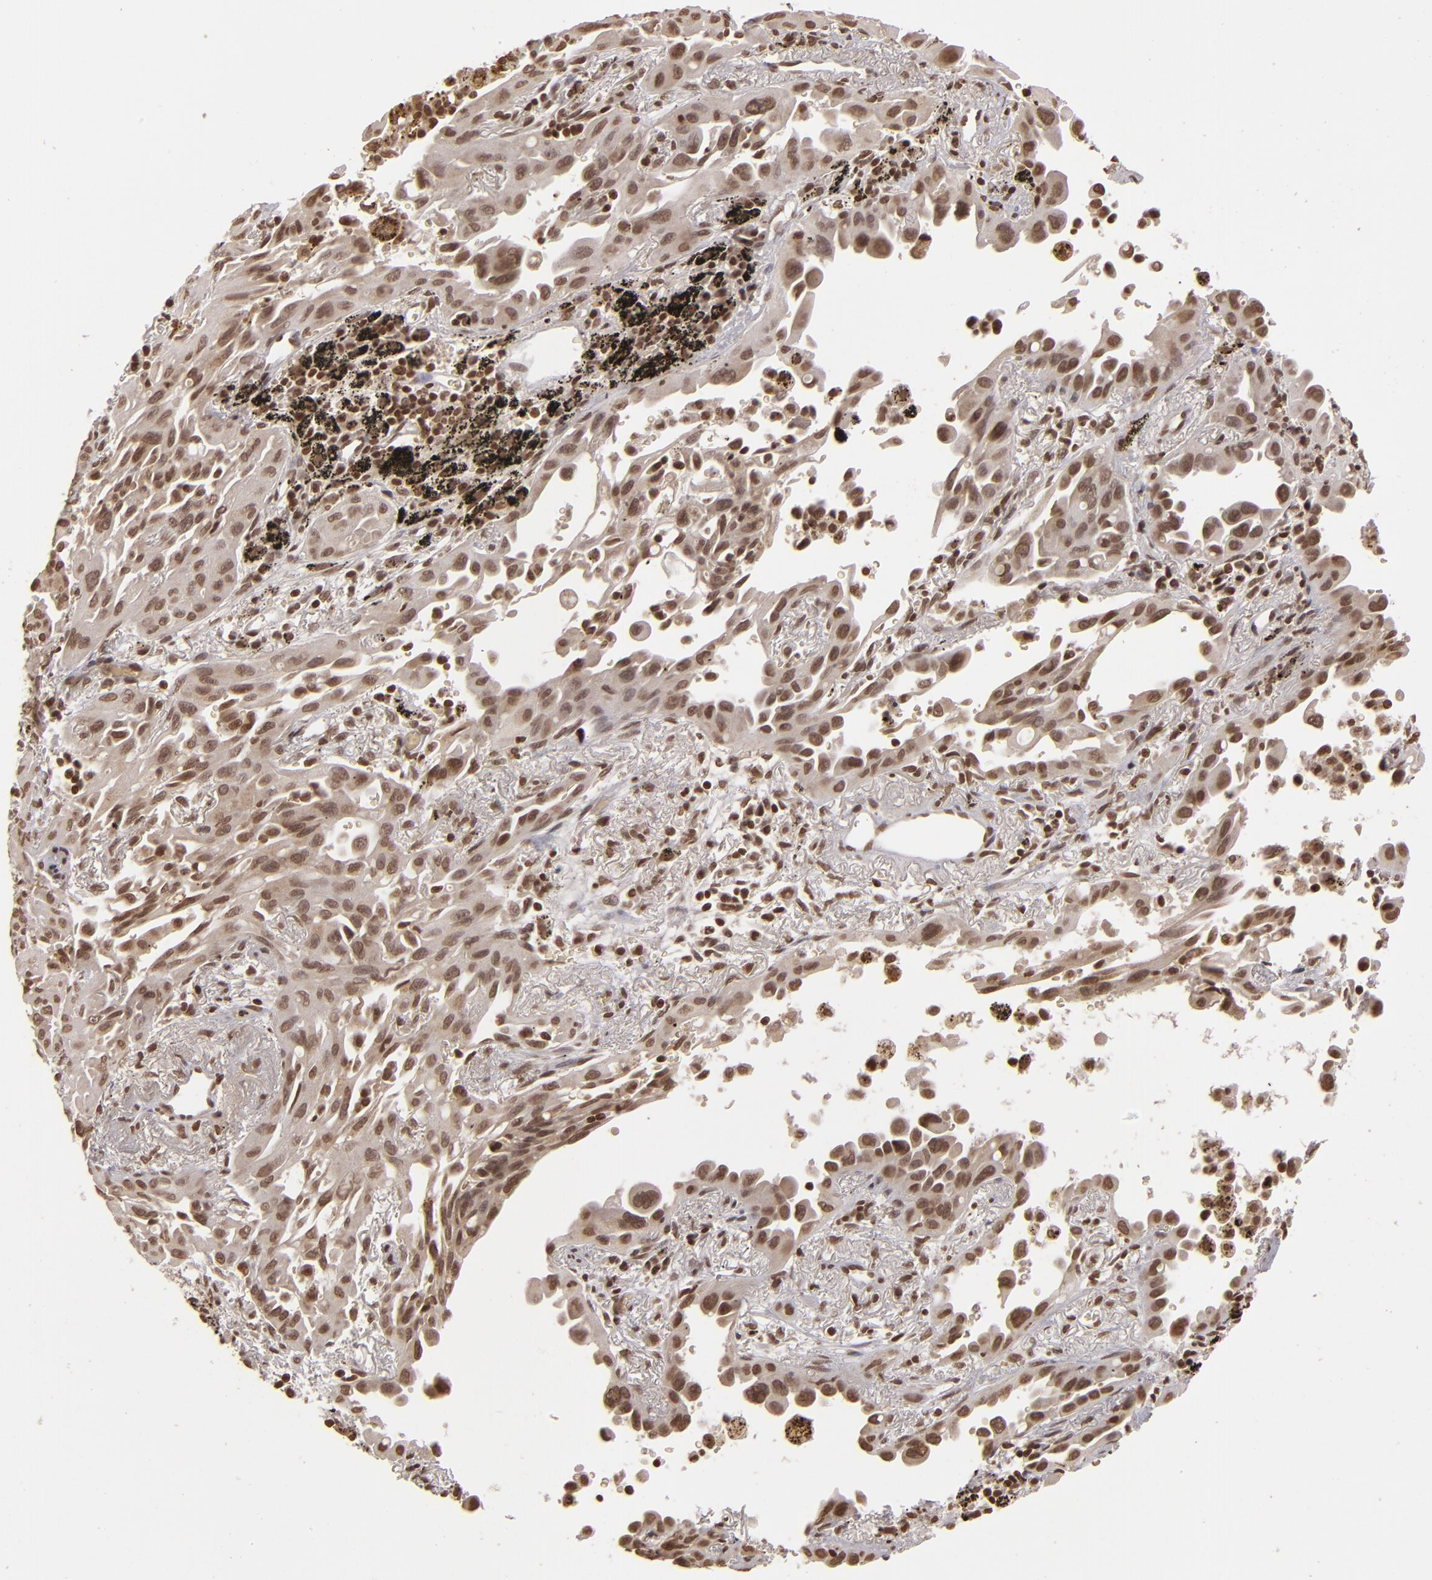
{"staining": {"intensity": "moderate", "quantity": ">75%", "location": "nuclear"}, "tissue": "lung cancer", "cell_type": "Tumor cells", "image_type": "cancer", "snomed": [{"axis": "morphology", "description": "Adenocarcinoma, NOS"}, {"axis": "topography", "description": "Lung"}], "caption": "About >75% of tumor cells in human adenocarcinoma (lung) exhibit moderate nuclear protein staining as visualized by brown immunohistochemical staining.", "gene": "CUL3", "patient": {"sex": "male", "age": 68}}